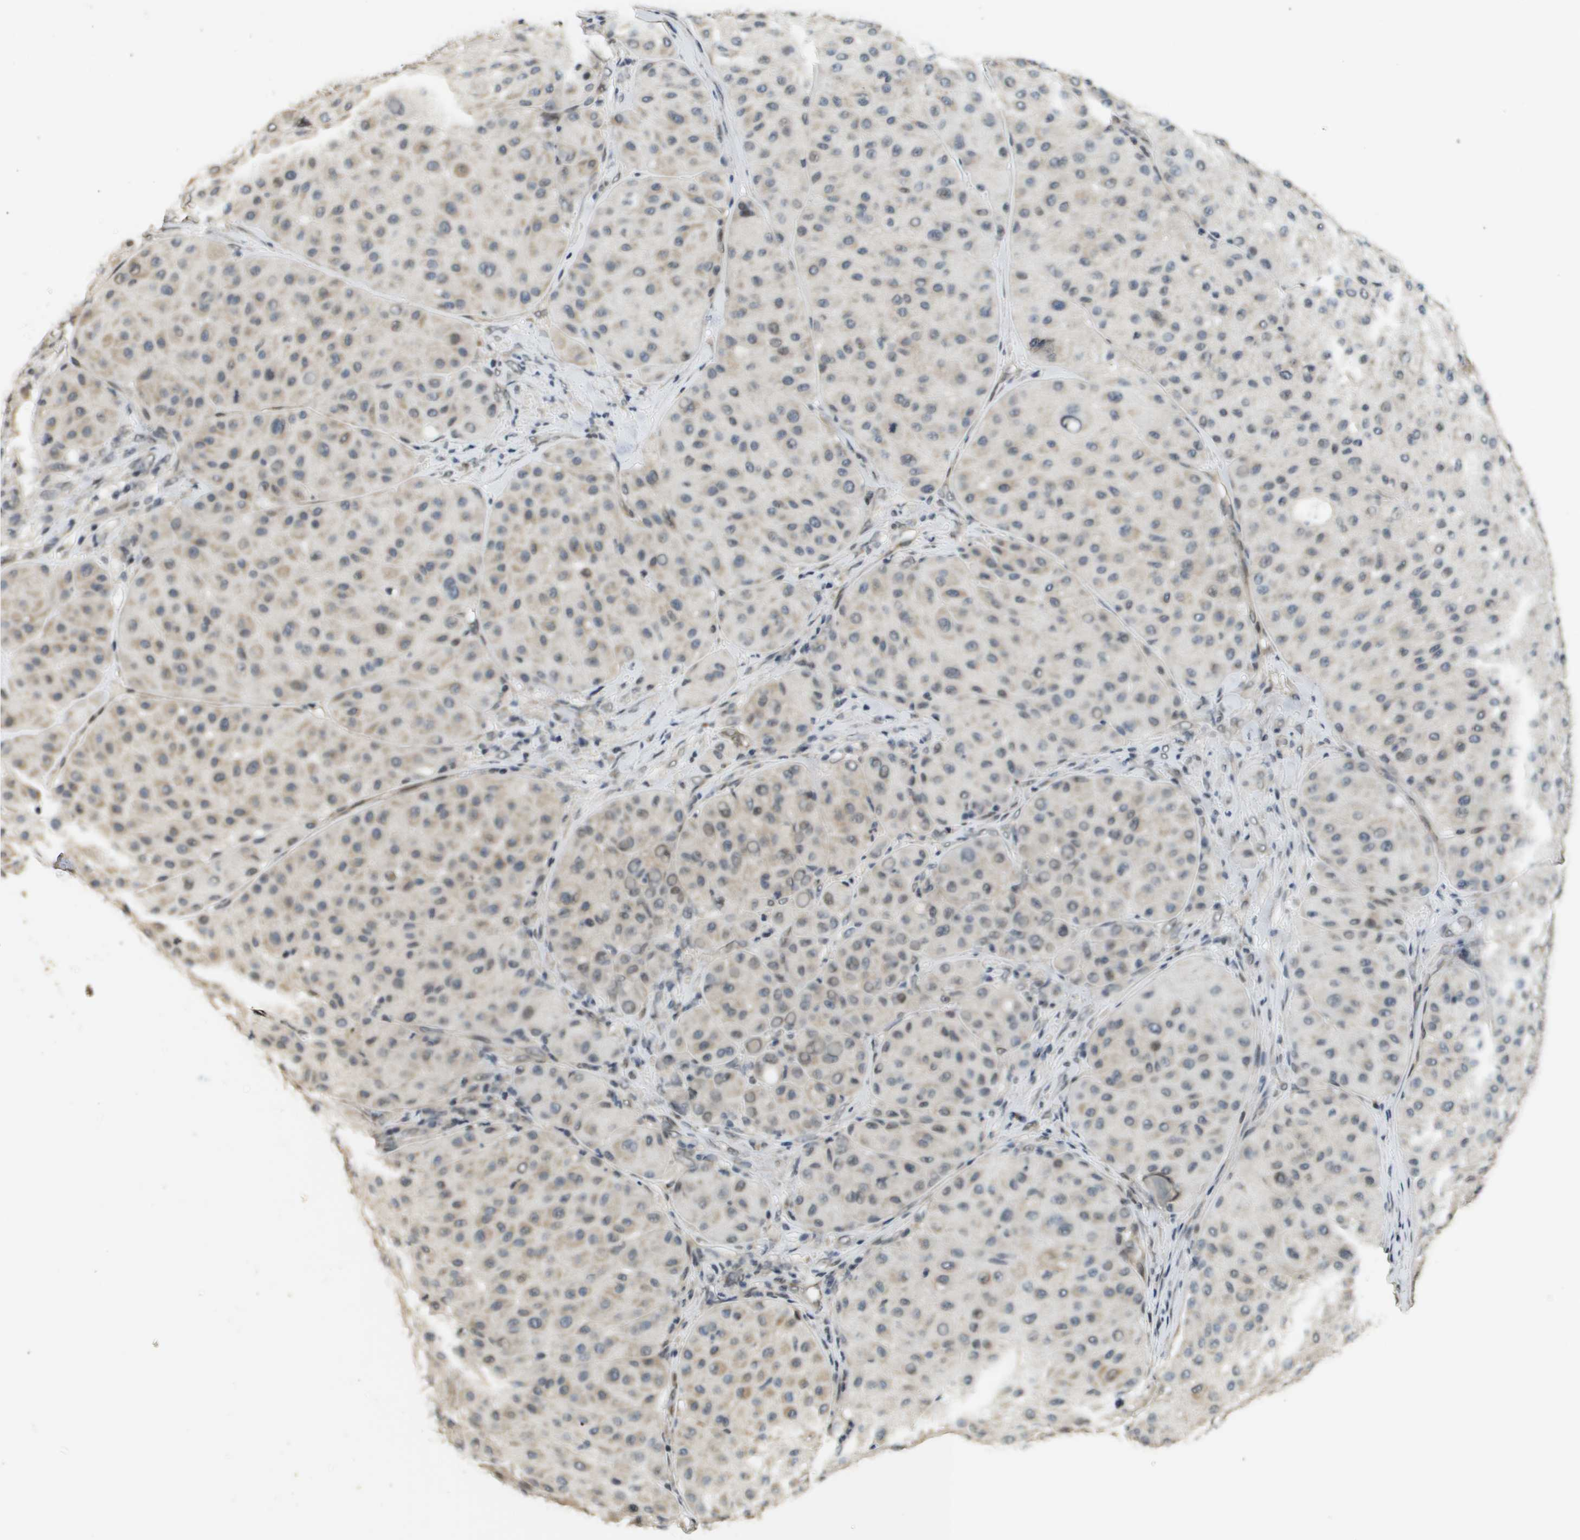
{"staining": {"intensity": "weak", "quantity": "<25%", "location": "cytoplasmic/membranous"}, "tissue": "melanoma", "cell_type": "Tumor cells", "image_type": "cancer", "snomed": [{"axis": "morphology", "description": "Normal tissue, NOS"}, {"axis": "morphology", "description": "Malignant melanoma, Metastatic site"}, {"axis": "topography", "description": "Skin"}], "caption": "Tumor cells are negative for brown protein staining in melanoma.", "gene": "FANCC", "patient": {"sex": "male", "age": 41}}